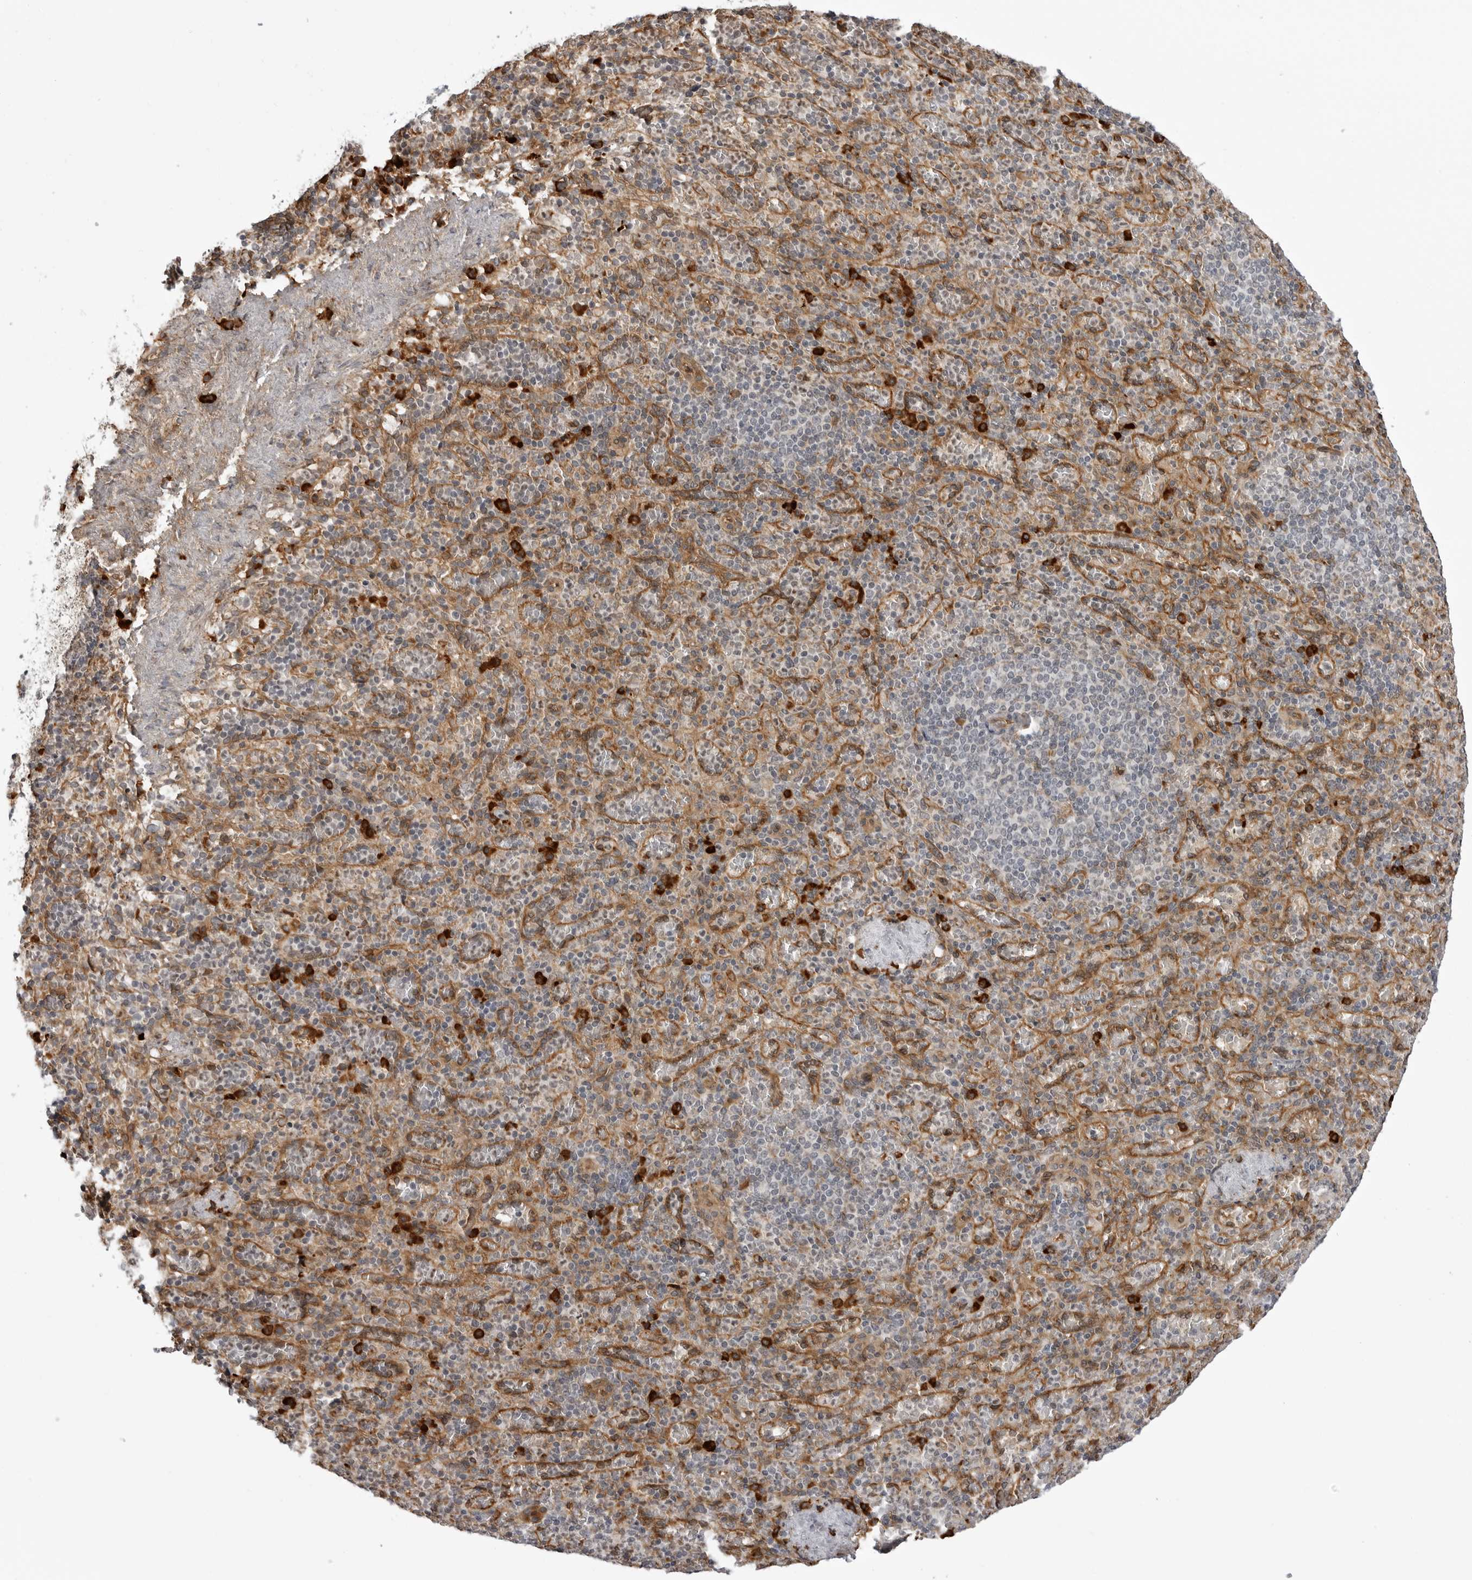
{"staining": {"intensity": "strong", "quantity": "<25%", "location": "cytoplasmic/membranous"}, "tissue": "spleen", "cell_type": "Cells in red pulp", "image_type": "normal", "snomed": [{"axis": "morphology", "description": "Normal tissue, NOS"}, {"axis": "topography", "description": "Spleen"}], "caption": "Strong cytoplasmic/membranous protein expression is identified in approximately <25% of cells in red pulp in spleen. The protein of interest is stained brown, and the nuclei are stained in blue (DAB IHC with brightfield microscopy, high magnification).", "gene": "ARL5A", "patient": {"sex": "female", "age": 74}}